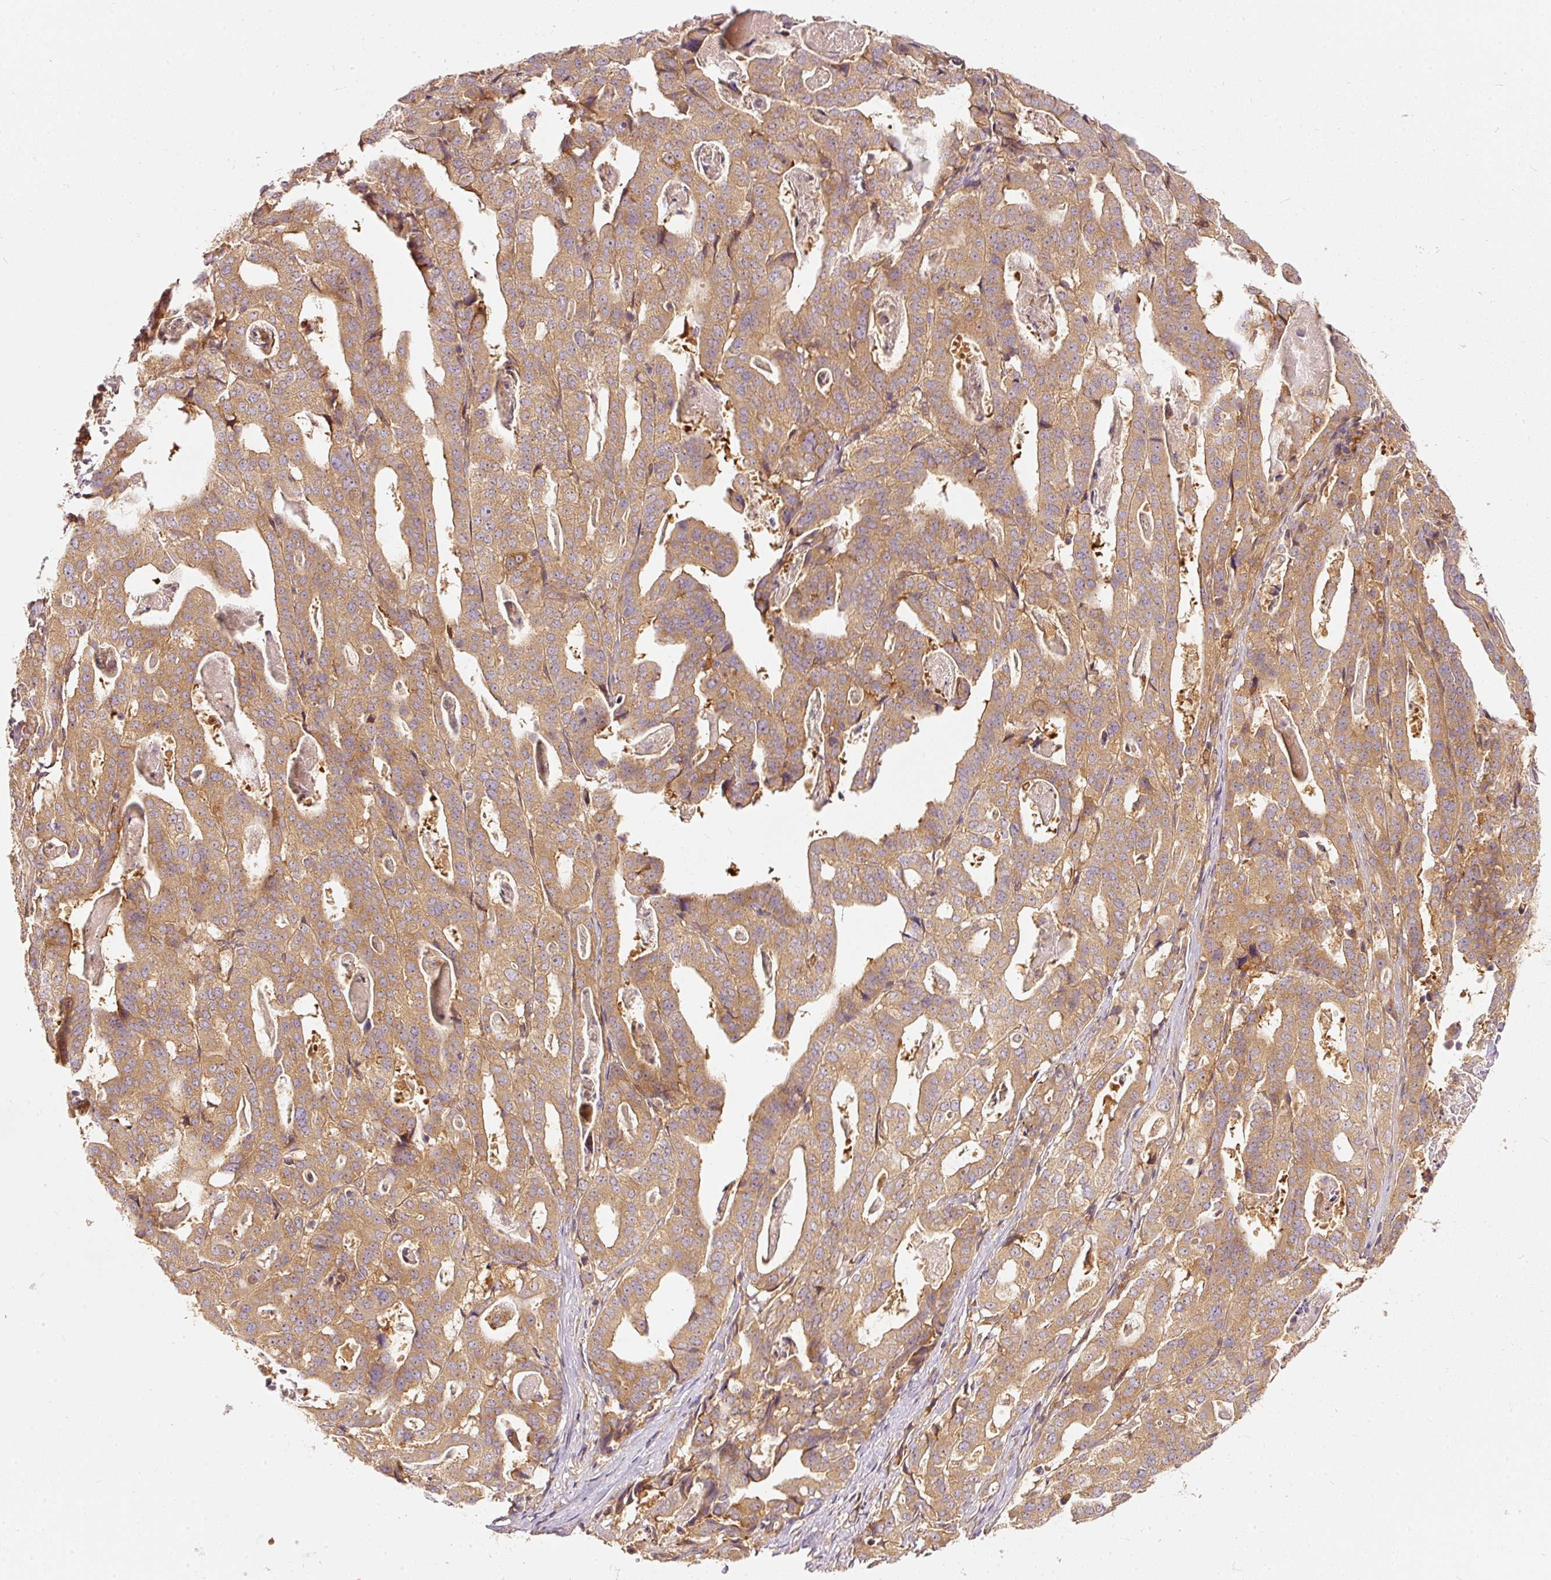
{"staining": {"intensity": "weak", "quantity": ">75%", "location": "cytoplasmic/membranous"}, "tissue": "stomach cancer", "cell_type": "Tumor cells", "image_type": "cancer", "snomed": [{"axis": "morphology", "description": "Adenocarcinoma, NOS"}, {"axis": "topography", "description": "Stomach"}], "caption": "Immunohistochemical staining of adenocarcinoma (stomach) demonstrates low levels of weak cytoplasmic/membranous protein positivity in about >75% of tumor cells.", "gene": "EIF3B", "patient": {"sex": "male", "age": 48}}